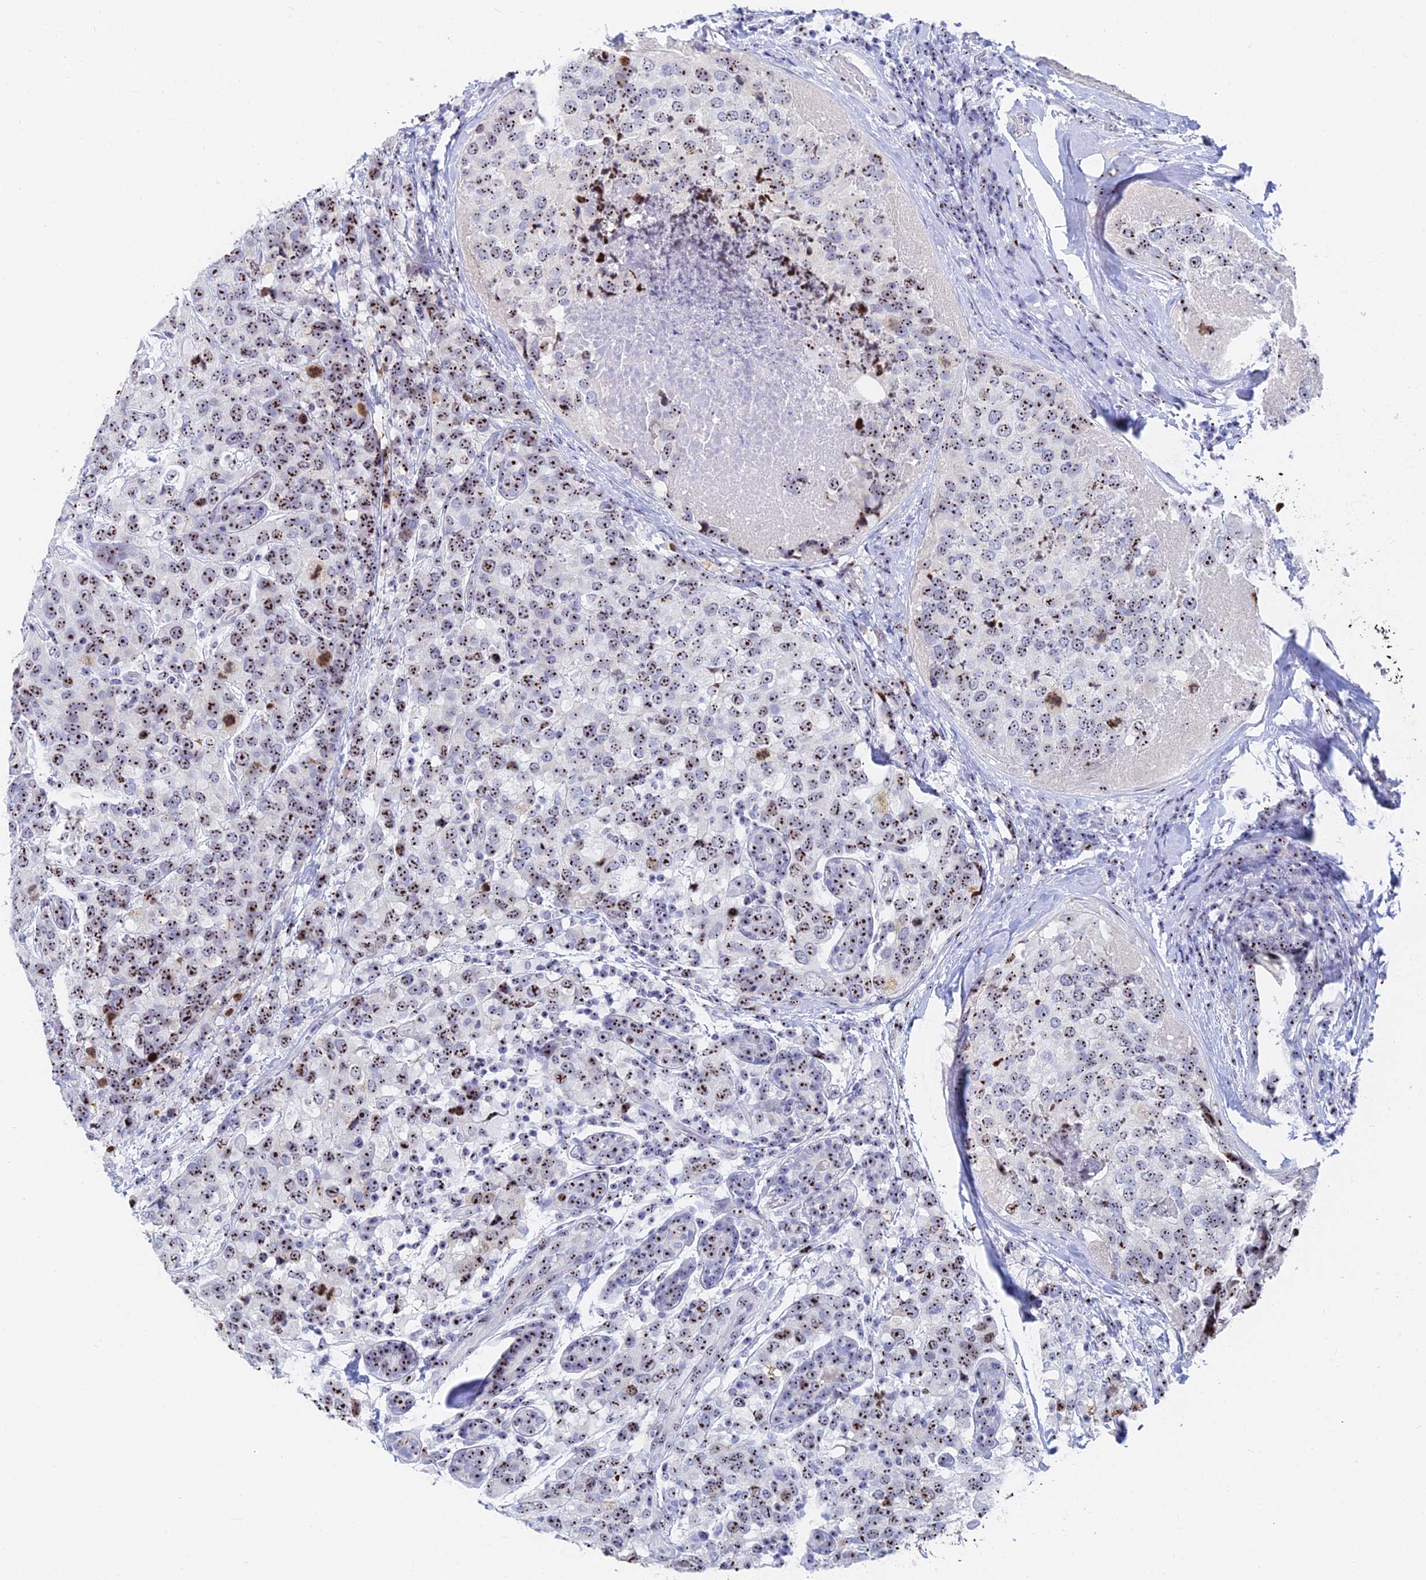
{"staining": {"intensity": "strong", "quantity": "25%-75%", "location": "nuclear"}, "tissue": "breast cancer", "cell_type": "Tumor cells", "image_type": "cancer", "snomed": [{"axis": "morphology", "description": "Lobular carcinoma"}, {"axis": "topography", "description": "Breast"}], "caption": "IHC image of human breast lobular carcinoma stained for a protein (brown), which shows high levels of strong nuclear expression in about 25%-75% of tumor cells.", "gene": "RSL1D1", "patient": {"sex": "female", "age": 59}}